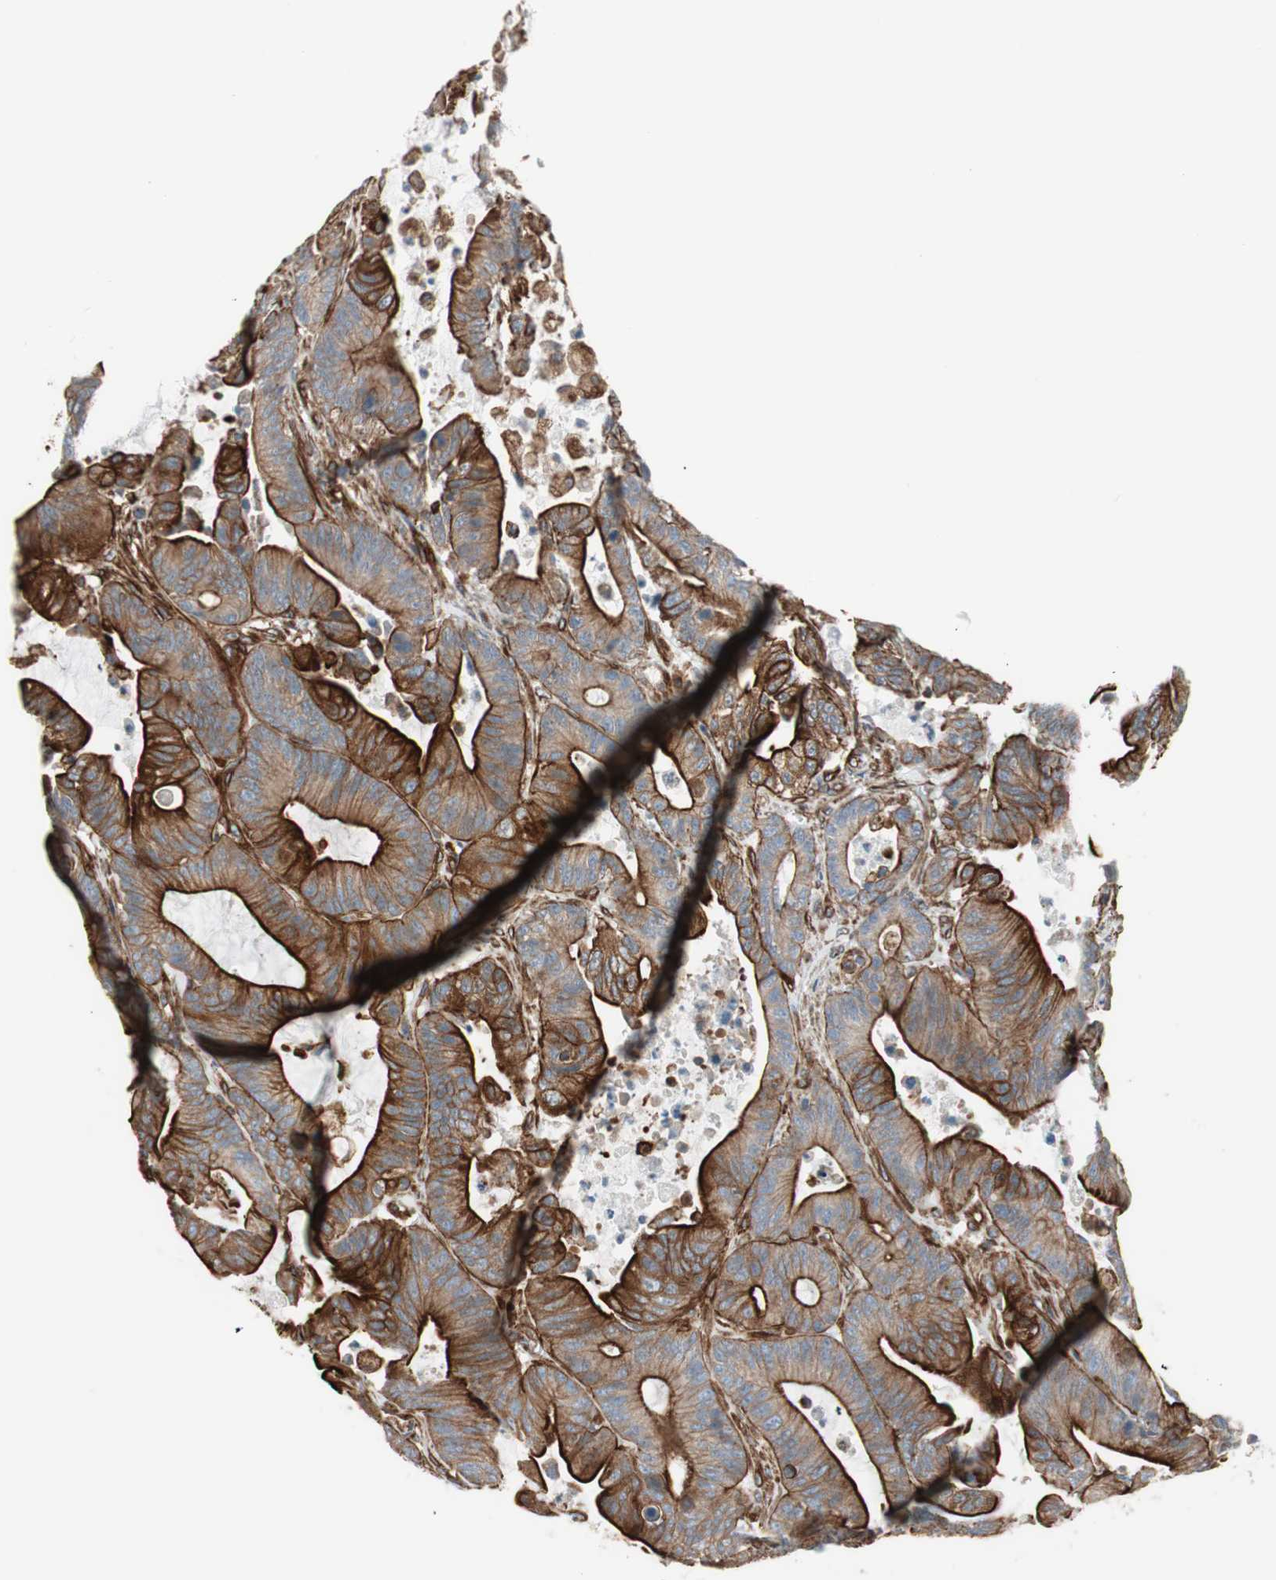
{"staining": {"intensity": "strong", "quantity": ">75%", "location": "cytoplasmic/membranous"}, "tissue": "colorectal cancer", "cell_type": "Tumor cells", "image_type": "cancer", "snomed": [{"axis": "morphology", "description": "Adenocarcinoma, NOS"}, {"axis": "topography", "description": "Colon"}], "caption": "IHC image of neoplastic tissue: human adenocarcinoma (colorectal) stained using immunohistochemistry (IHC) shows high levels of strong protein expression localized specifically in the cytoplasmic/membranous of tumor cells, appearing as a cytoplasmic/membranous brown color.", "gene": "TCTA", "patient": {"sex": "female", "age": 84}}